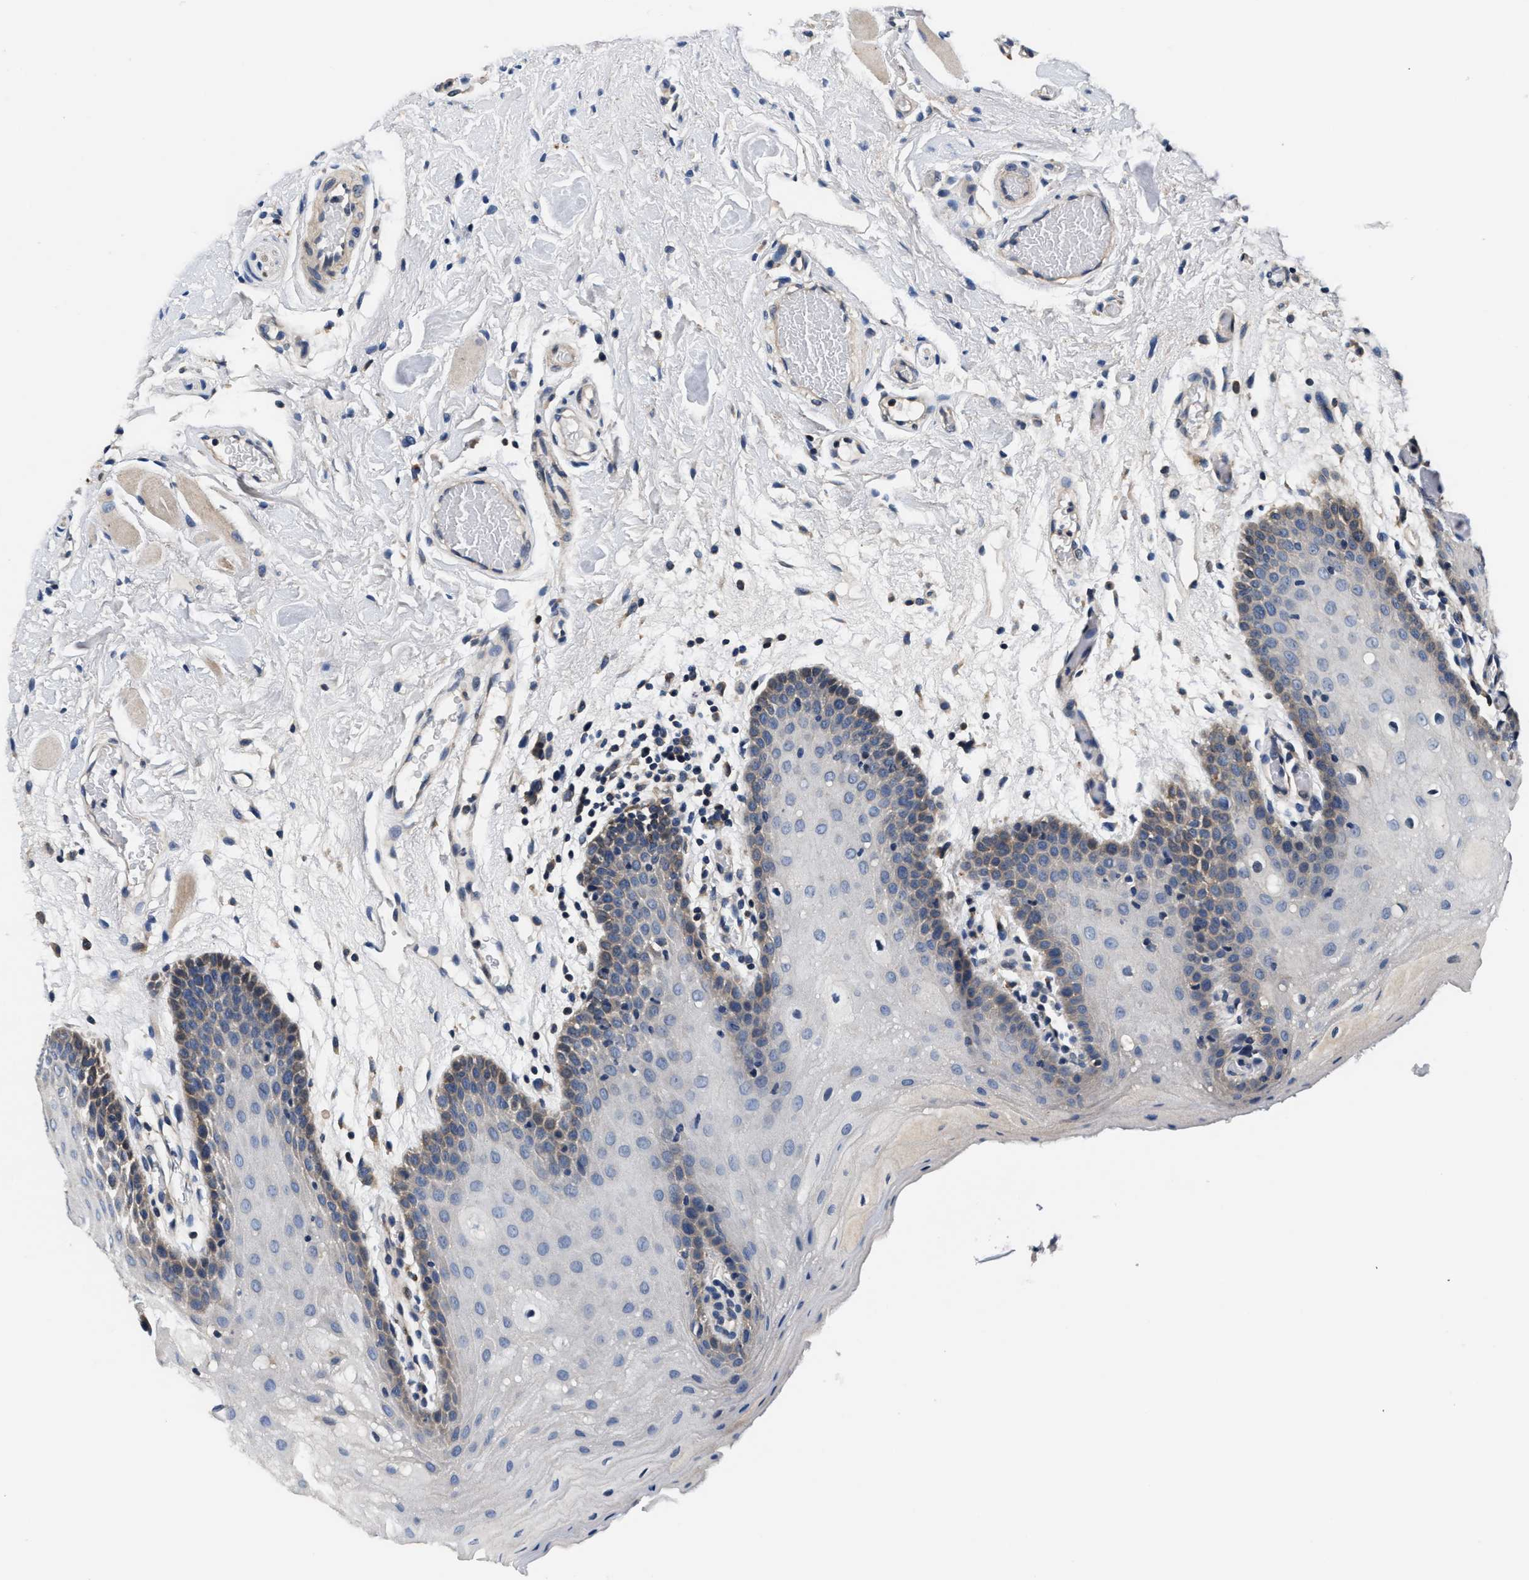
{"staining": {"intensity": "moderate", "quantity": "<25%", "location": "cytoplasmic/membranous"}, "tissue": "oral mucosa", "cell_type": "Squamous epithelial cells", "image_type": "normal", "snomed": [{"axis": "morphology", "description": "Normal tissue, NOS"}, {"axis": "morphology", "description": "Squamous cell carcinoma, NOS"}, {"axis": "topography", "description": "Oral tissue"}, {"axis": "topography", "description": "Head-Neck"}], "caption": "This is a histology image of immunohistochemistry staining of normal oral mucosa, which shows moderate positivity in the cytoplasmic/membranous of squamous epithelial cells.", "gene": "ANKIB1", "patient": {"sex": "male", "age": 71}}